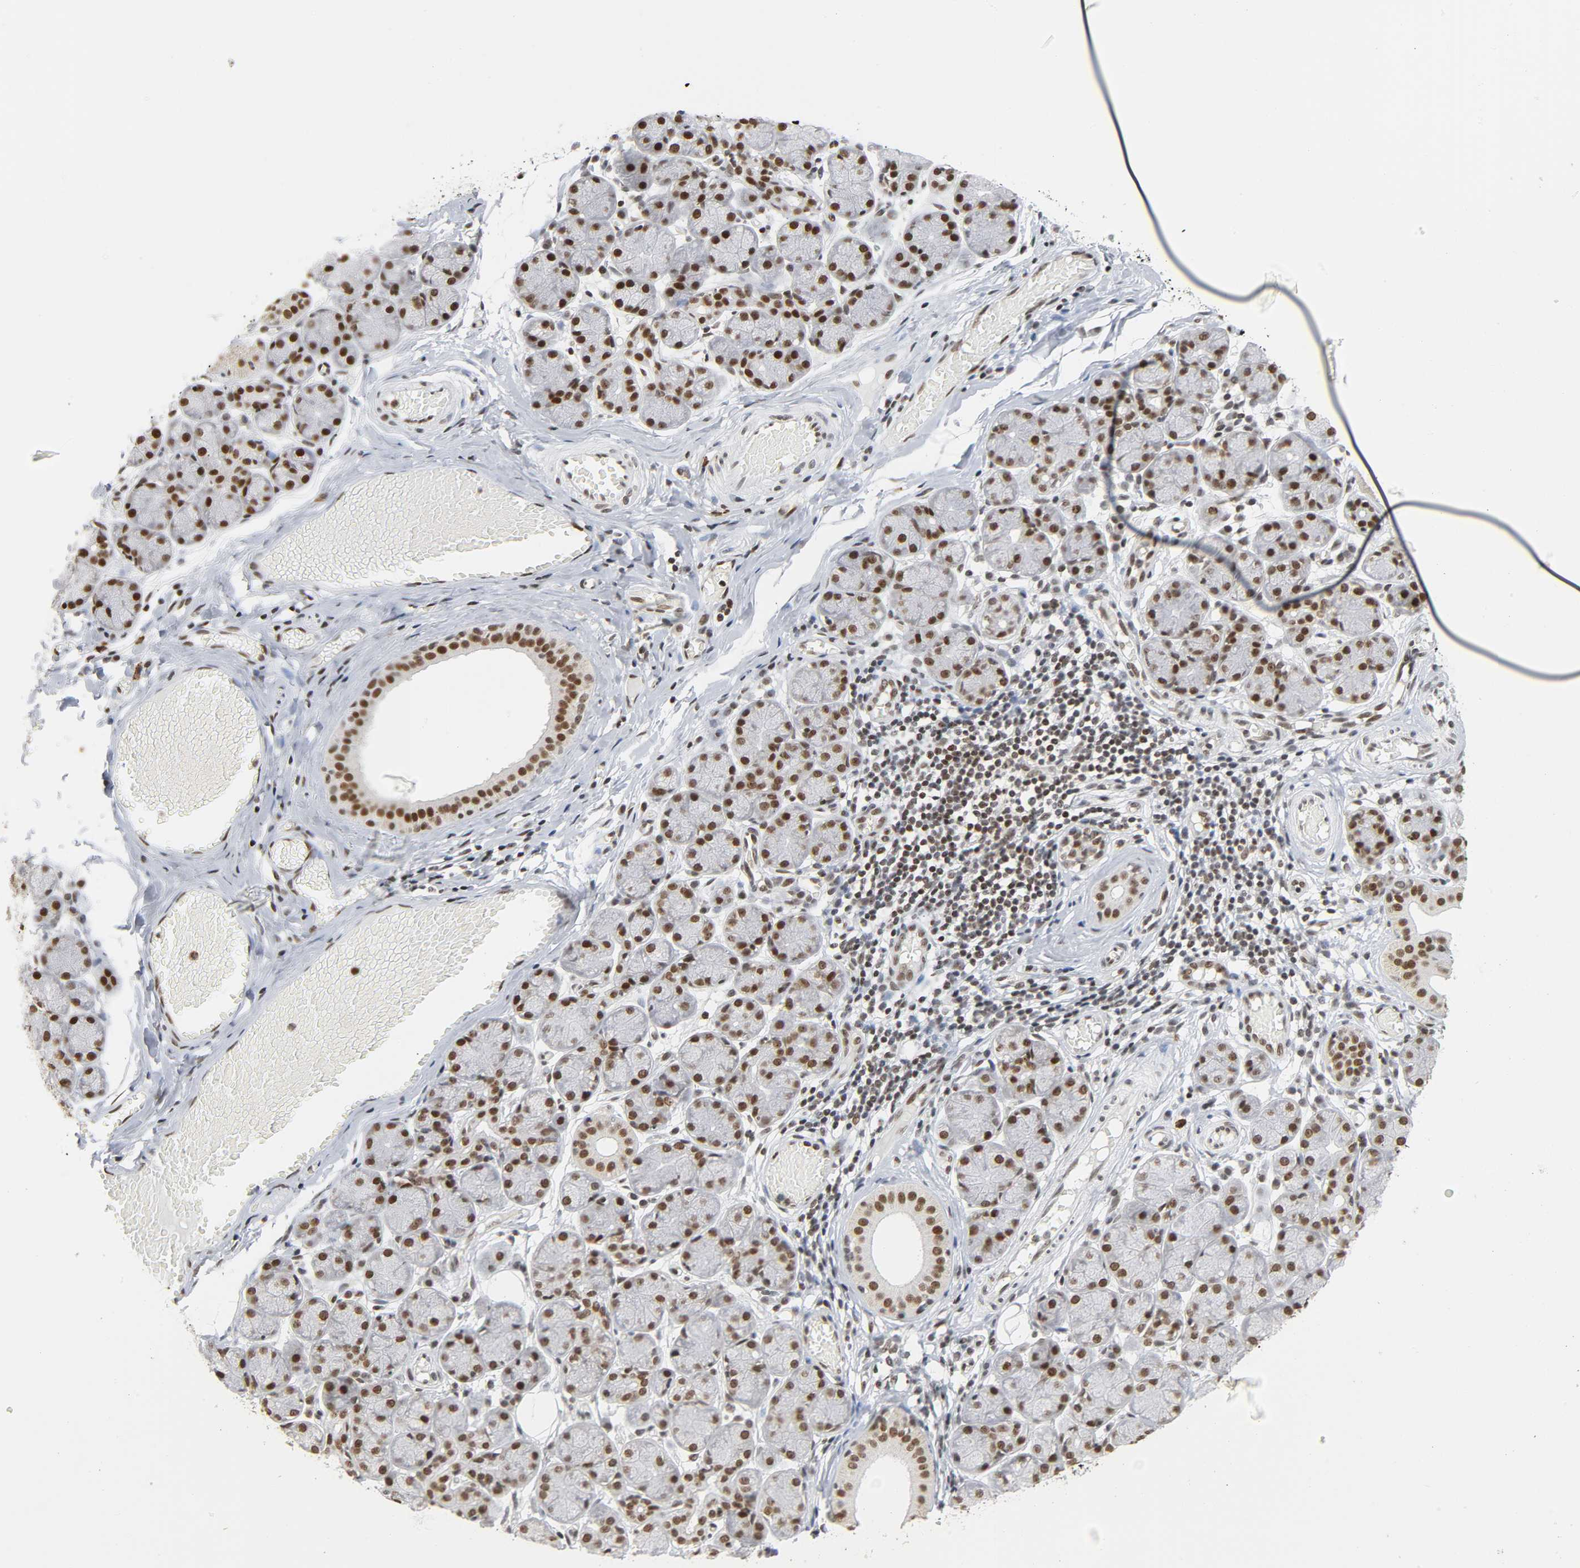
{"staining": {"intensity": "moderate", "quantity": ">75%", "location": "nuclear"}, "tissue": "salivary gland", "cell_type": "Glandular cells", "image_type": "normal", "snomed": [{"axis": "morphology", "description": "Normal tissue, NOS"}, {"axis": "topography", "description": "Salivary gland"}], "caption": "This histopathology image demonstrates immunohistochemistry (IHC) staining of unremarkable salivary gland, with medium moderate nuclear staining in about >75% of glandular cells.", "gene": "SUMO1", "patient": {"sex": "female", "age": 24}}